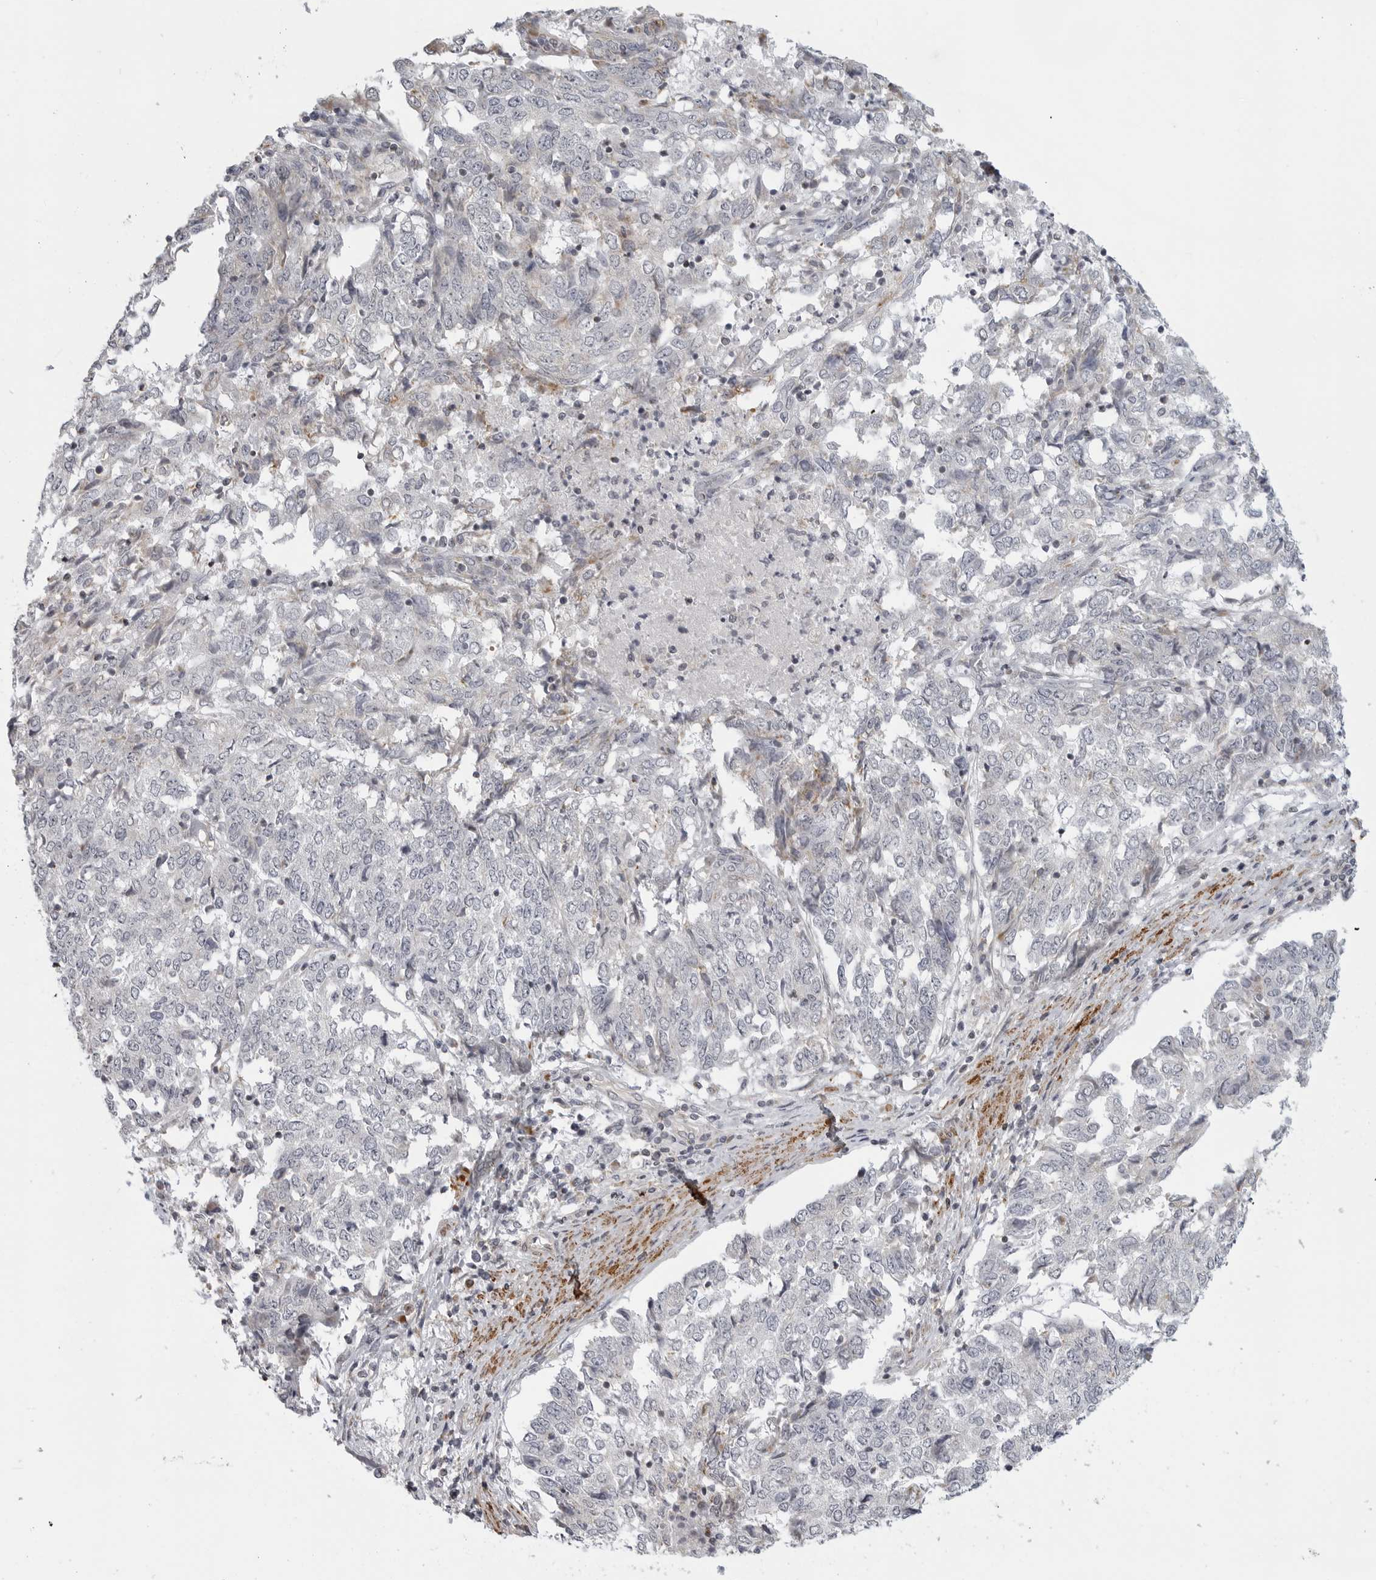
{"staining": {"intensity": "negative", "quantity": "none", "location": "none"}, "tissue": "endometrial cancer", "cell_type": "Tumor cells", "image_type": "cancer", "snomed": [{"axis": "morphology", "description": "Adenocarcinoma, NOS"}, {"axis": "topography", "description": "Endometrium"}], "caption": "IHC photomicrograph of neoplastic tissue: human endometrial adenocarcinoma stained with DAB demonstrates no significant protein staining in tumor cells.", "gene": "MAP7D1", "patient": {"sex": "female", "age": 80}}